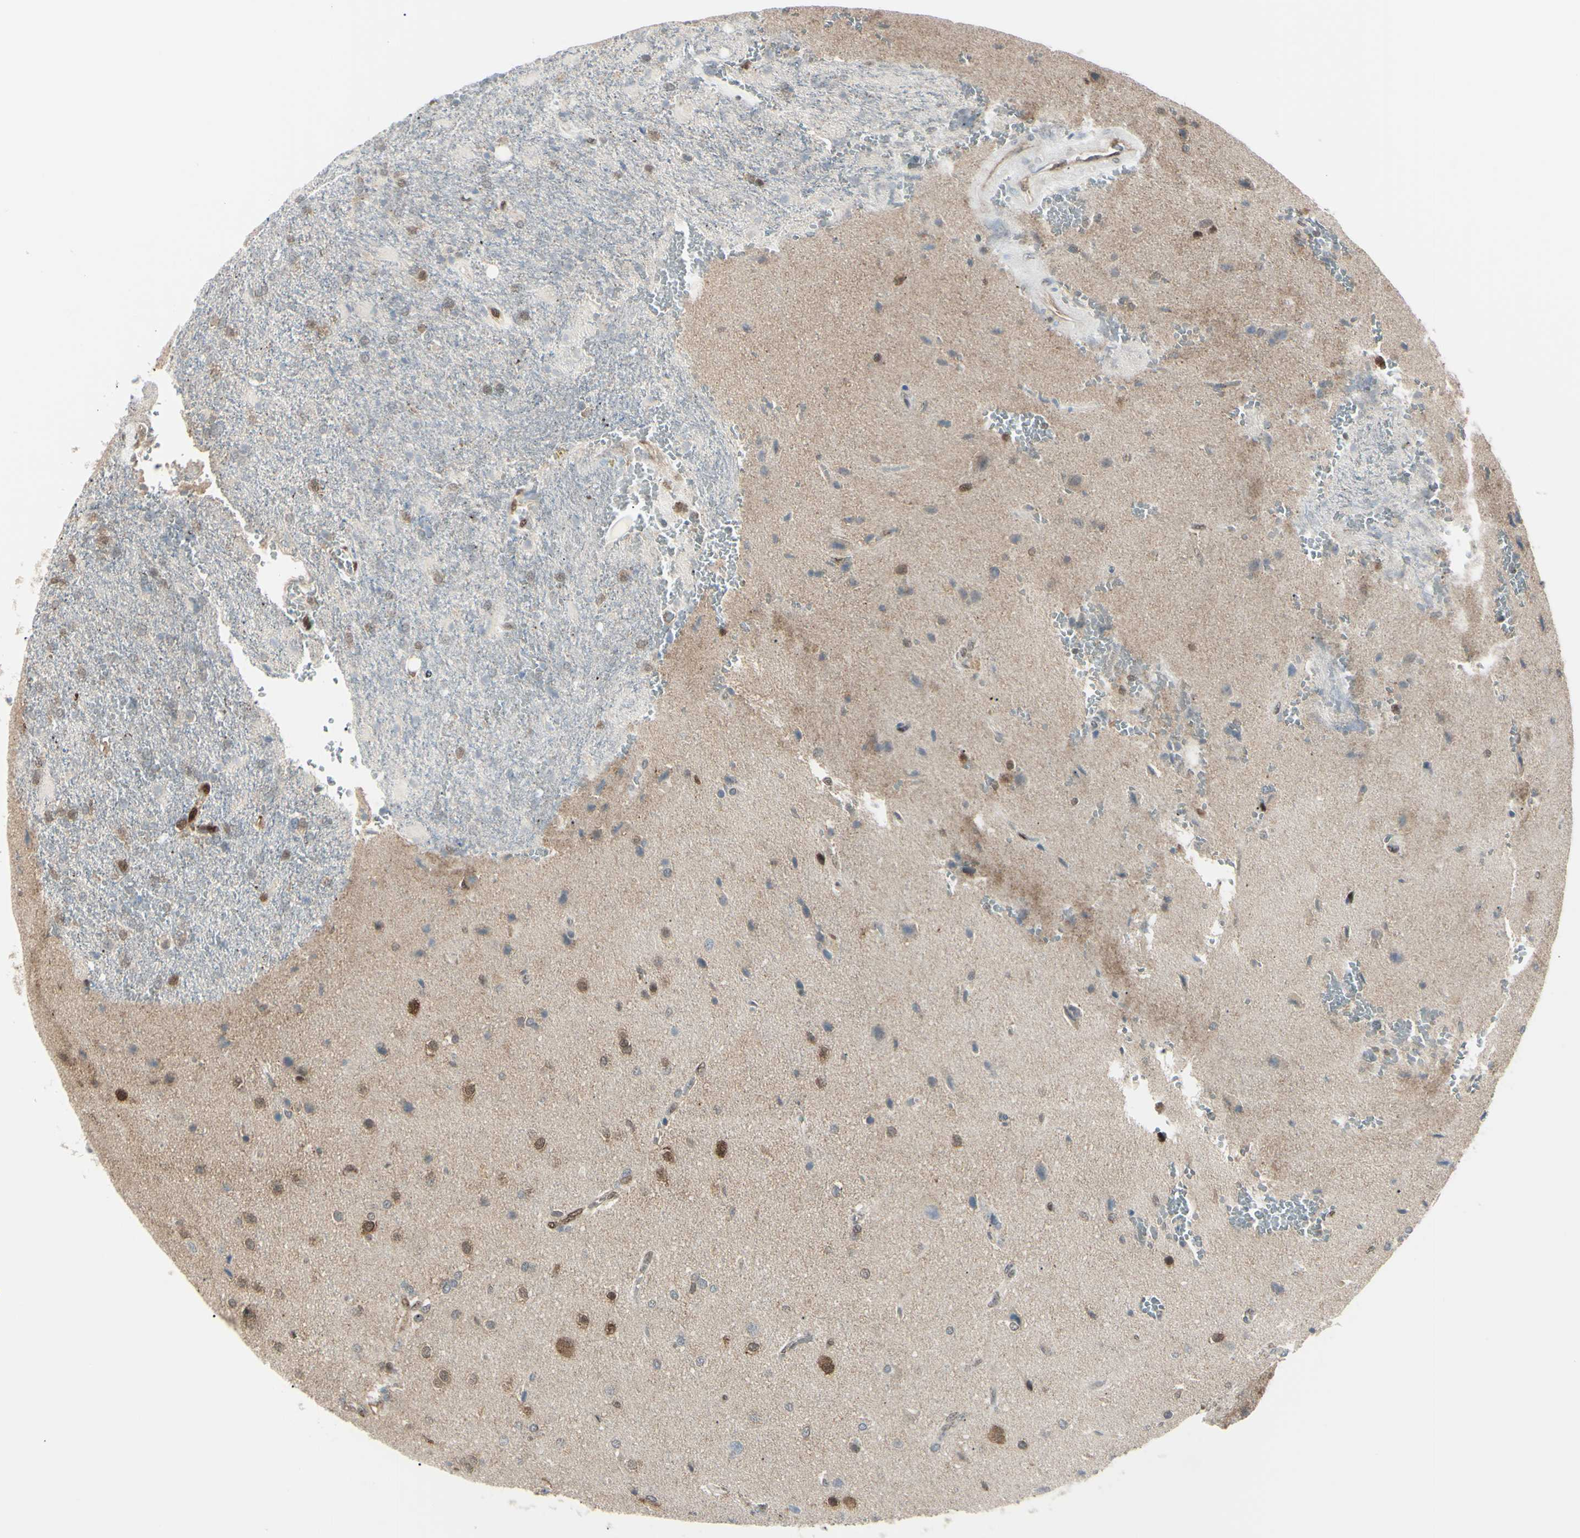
{"staining": {"intensity": "moderate", "quantity": "<25%", "location": "cytoplasmic/membranous"}, "tissue": "glioma", "cell_type": "Tumor cells", "image_type": "cancer", "snomed": [{"axis": "morphology", "description": "Glioma, malignant, High grade"}, {"axis": "topography", "description": "Brain"}], "caption": "Tumor cells demonstrate low levels of moderate cytoplasmic/membranous staining in about <25% of cells in glioma.", "gene": "PGK1", "patient": {"sex": "male", "age": 71}}